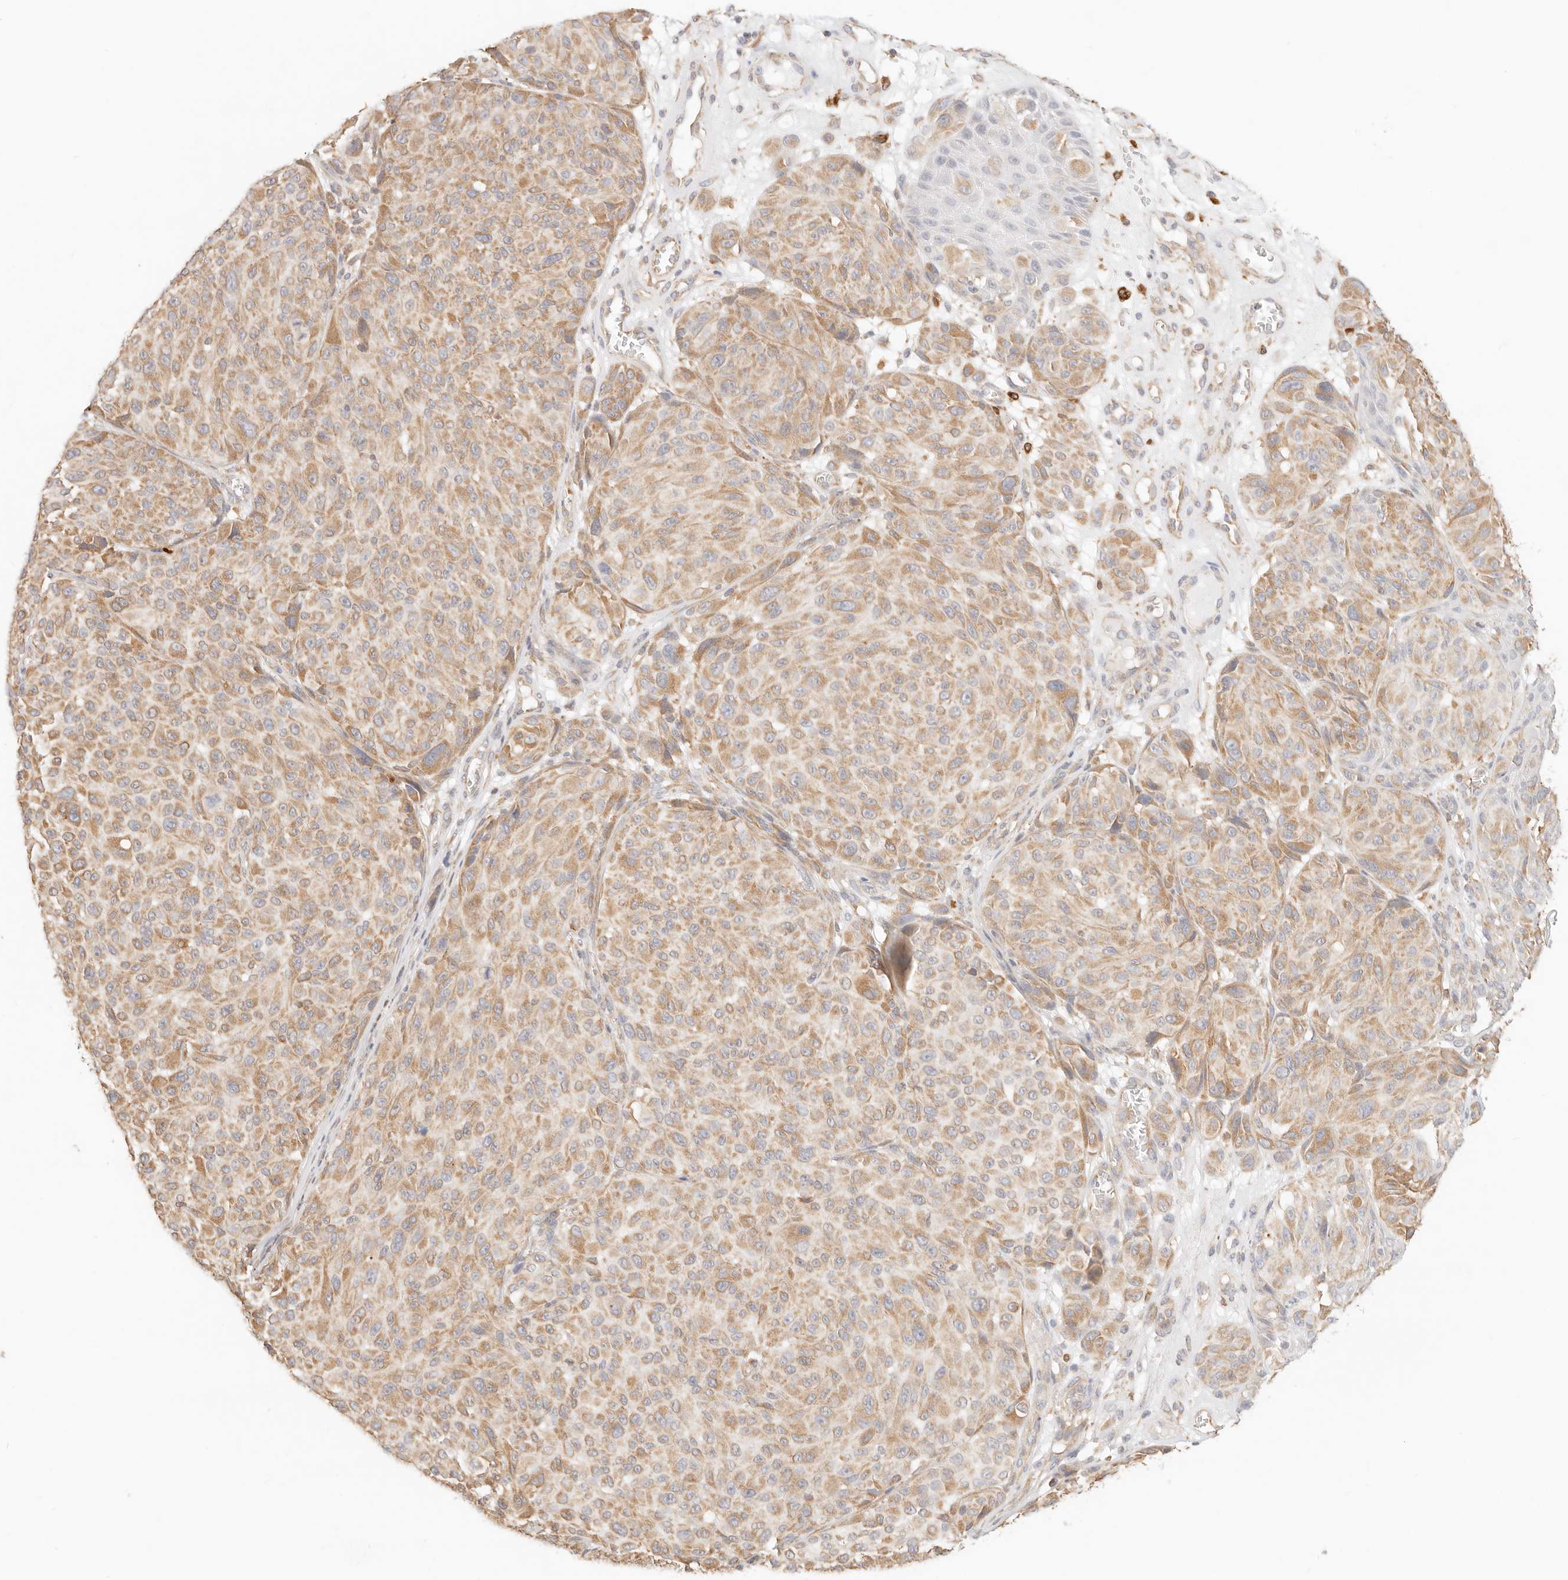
{"staining": {"intensity": "moderate", "quantity": ">75%", "location": "cytoplasmic/membranous"}, "tissue": "melanoma", "cell_type": "Tumor cells", "image_type": "cancer", "snomed": [{"axis": "morphology", "description": "Malignant melanoma, NOS"}, {"axis": "topography", "description": "Skin"}], "caption": "The histopathology image displays staining of malignant melanoma, revealing moderate cytoplasmic/membranous protein positivity (brown color) within tumor cells. Ihc stains the protein in brown and the nuclei are stained blue.", "gene": "ZC3H11A", "patient": {"sex": "male", "age": 83}}